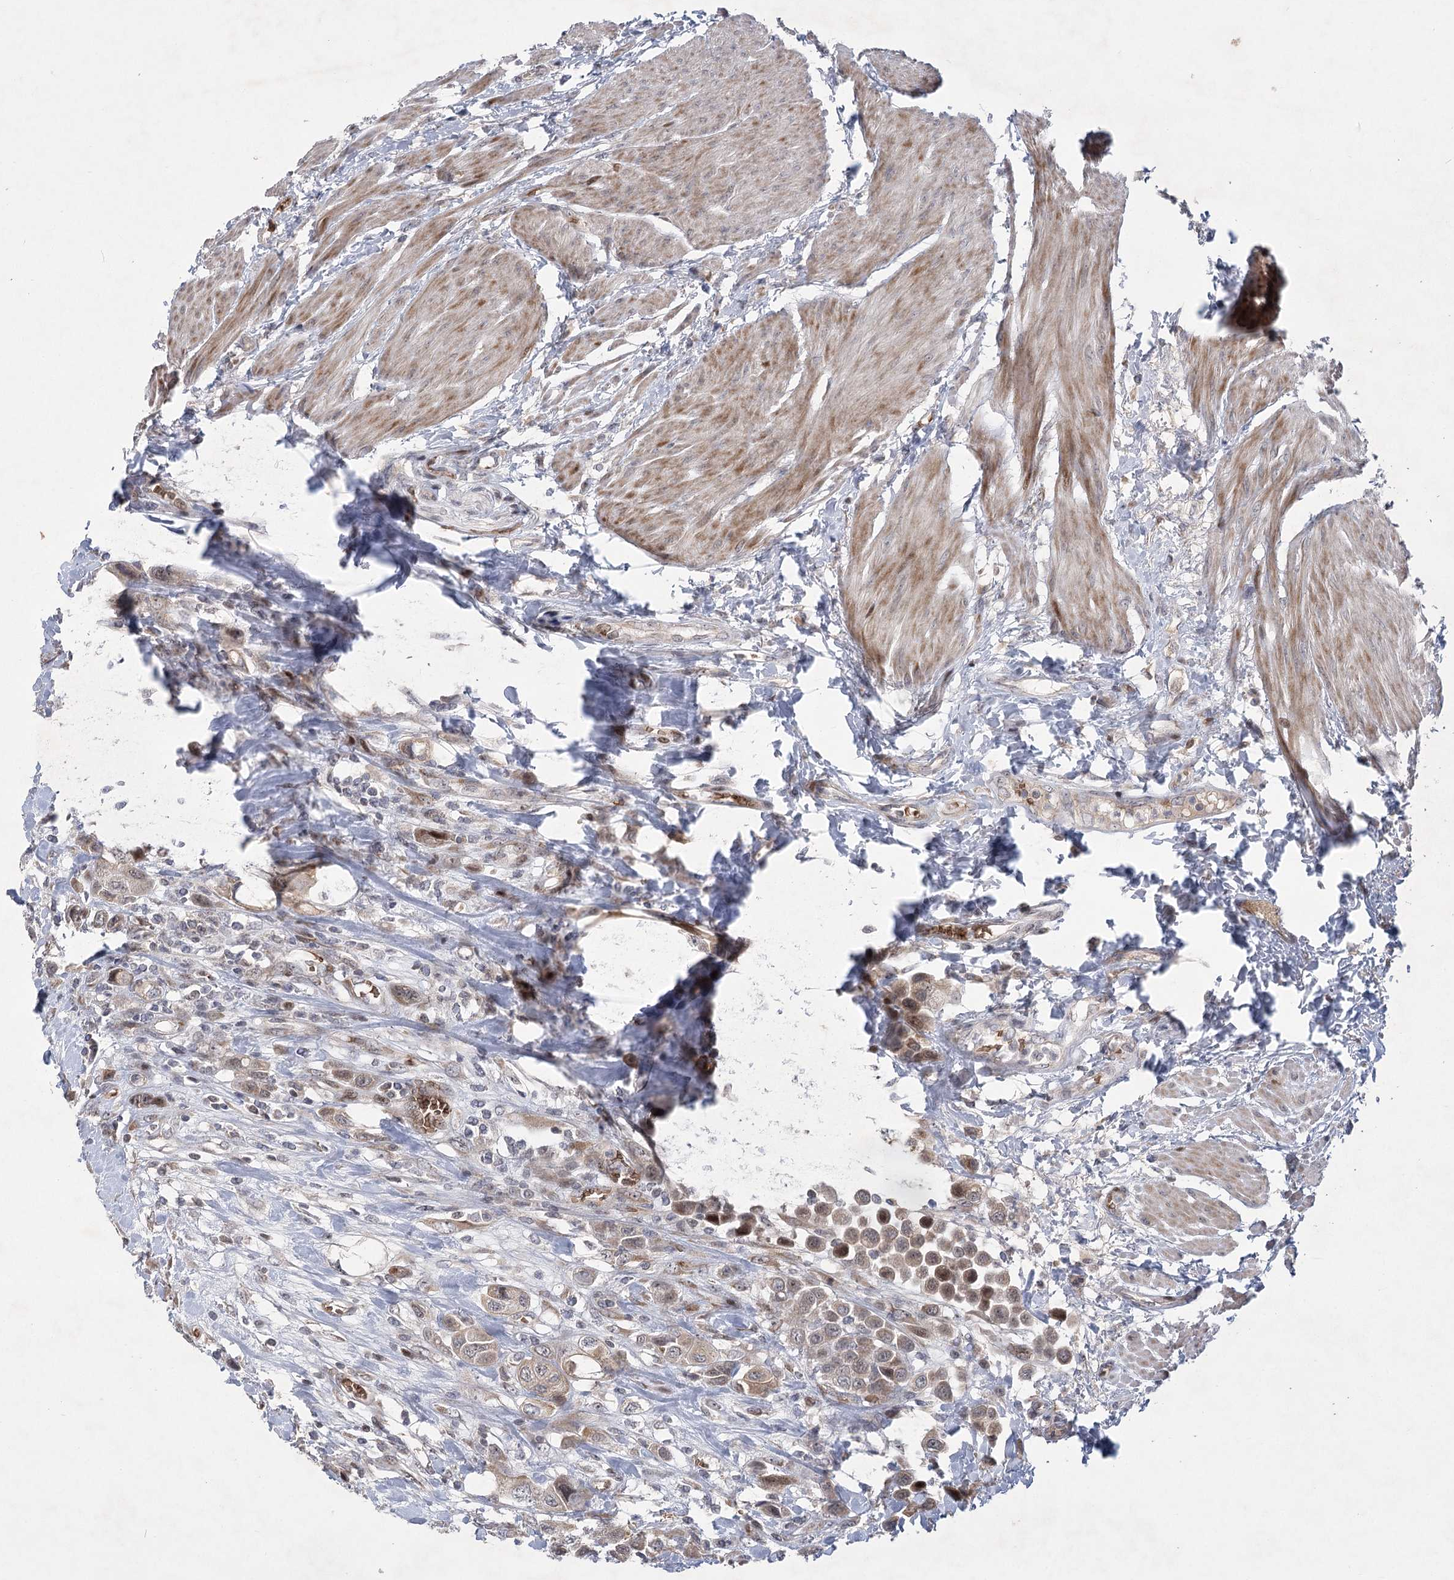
{"staining": {"intensity": "moderate", "quantity": "25%-75%", "location": "cytoplasmic/membranous,nuclear"}, "tissue": "urothelial cancer", "cell_type": "Tumor cells", "image_type": "cancer", "snomed": [{"axis": "morphology", "description": "Urothelial carcinoma, High grade"}, {"axis": "topography", "description": "Urinary bladder"}], "caption": "This is an image of IHC staining of urothelial cancer, which shows moderate expression in the cytoplasmic/membranous and nuclear of tumor cells.", "gene": "NSMCE4A", "patient": {"sex": "male", "age": 50}}